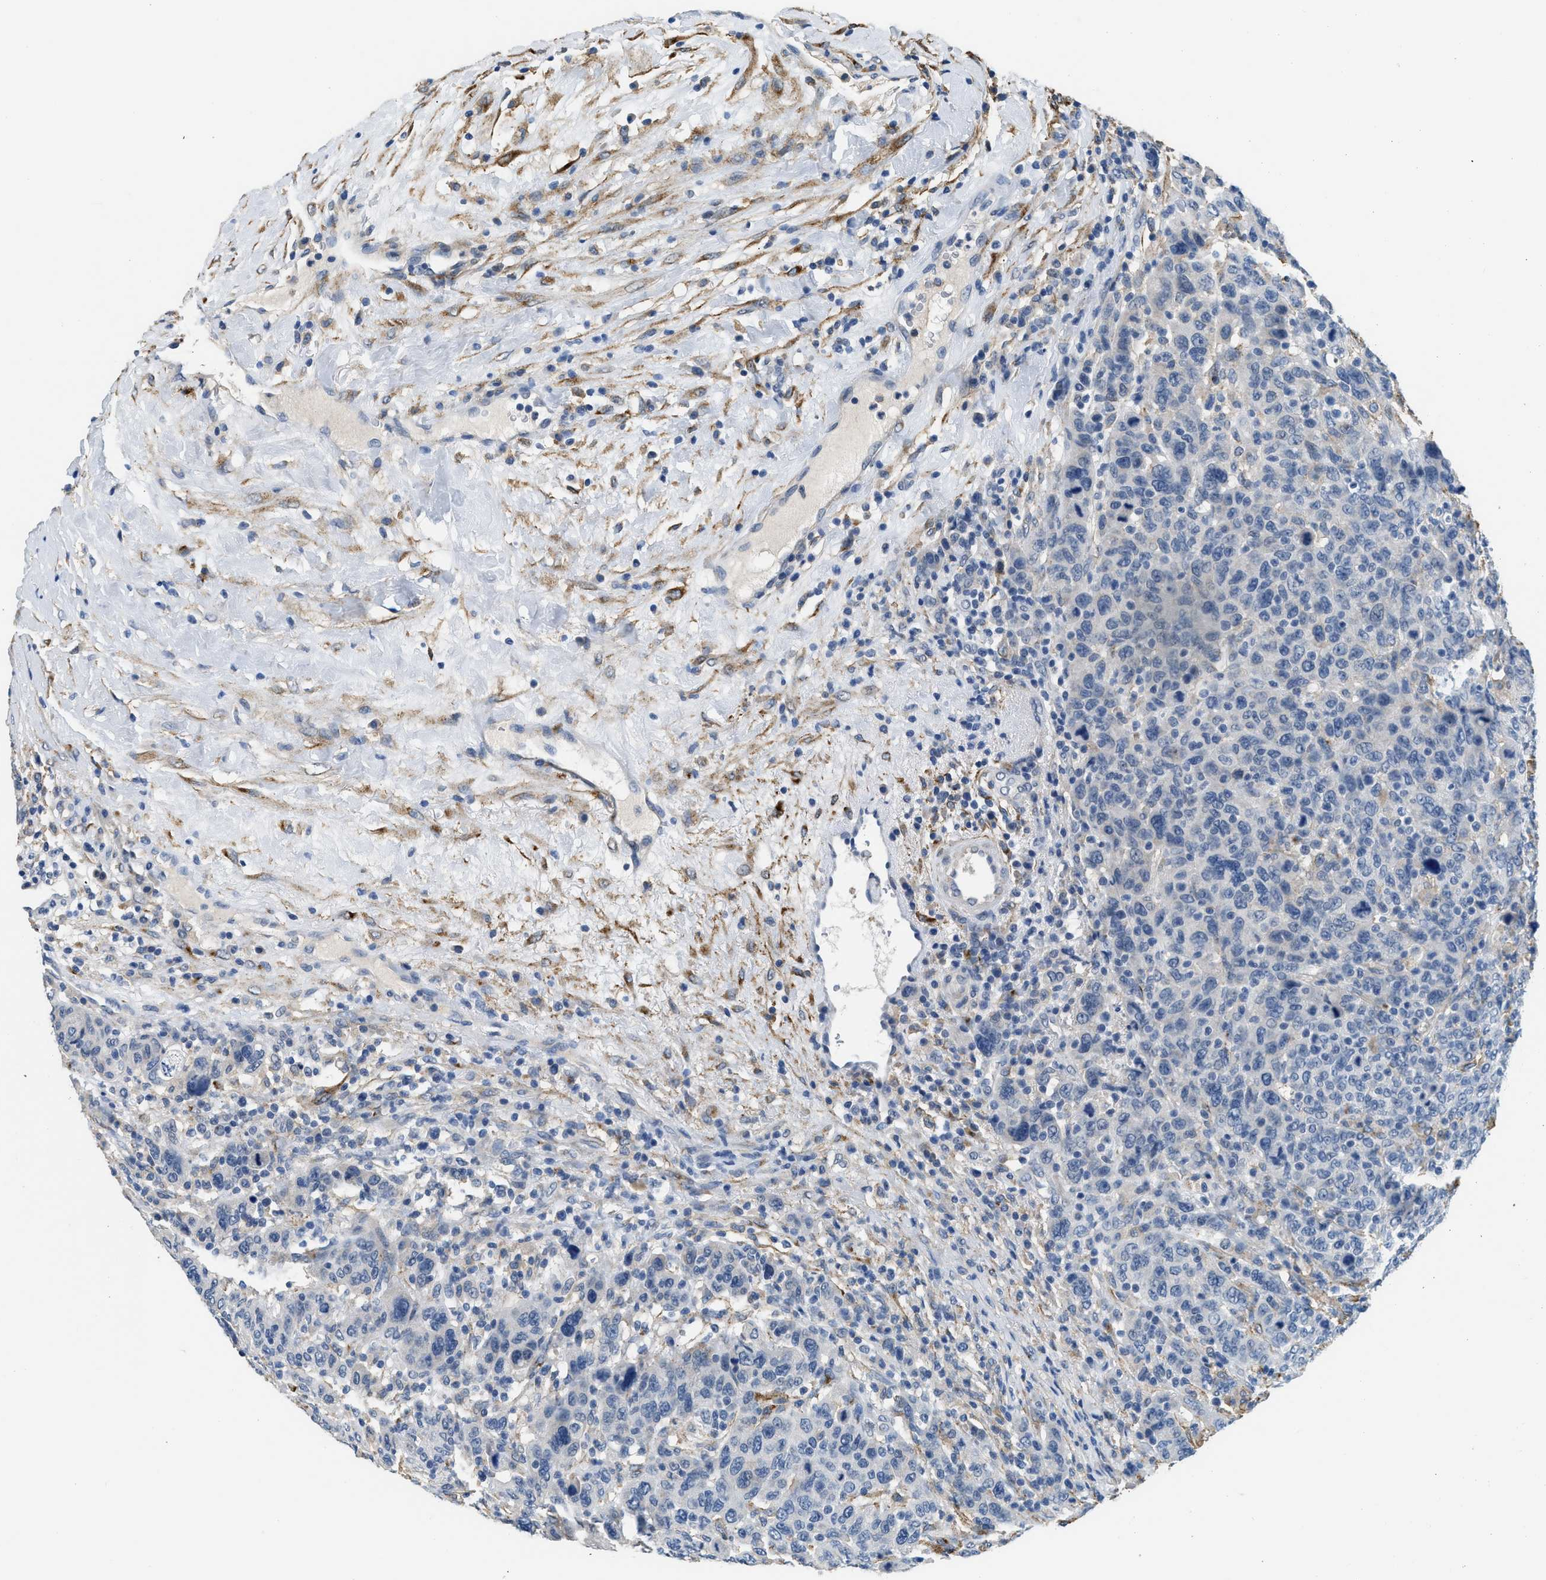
{"staining": {"intensity": "negative", "quantity": "none", "location": "none"}, "tissue": "breast cancer", "cell_type": "Tumor cells", "image_type": "cancer", "snomed": [{"axis": "morphology", "description": "Duct carcinoma"}, {"axis": "topography", "description": "Breast"}], "caption": "Image shows no significant protein staining in tumor cells of breast cancer (infiltrating ductal carcinoma).", "gene": "LRP1", "patient": {"sex": "female", "age": 37}}